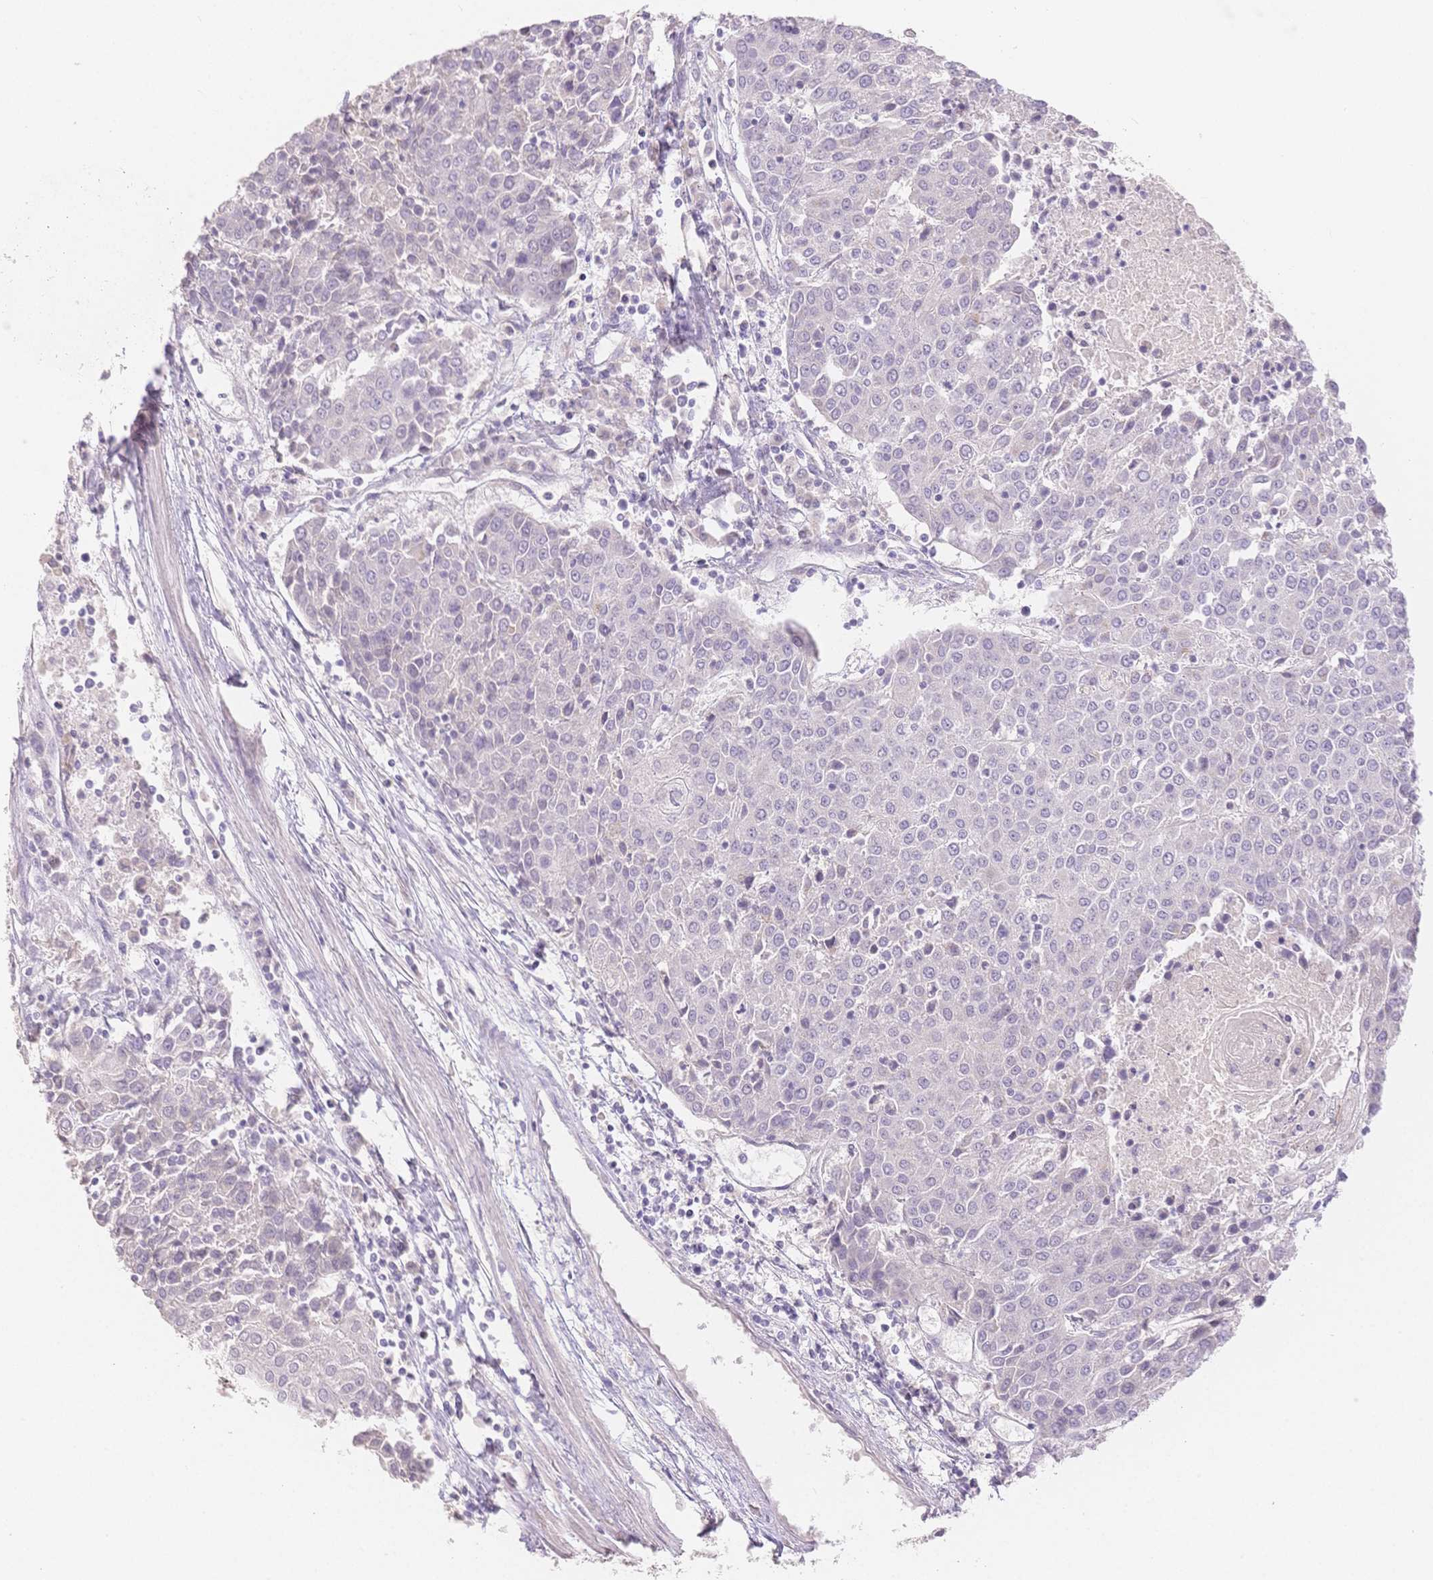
{"staining": {"intensity": "negative", "quantity": "none", "location": "none"}, "tissue": "urothelial cancer", "cell_type": "Tumor cells", "image_type": "cancer", "snomed": [{"axis": "morphology", "description": "Urothelial carcinoma, High grade"}, {"axis": "topography", "description": "Urinary bladder"}], "caption": "Urothelial cancer stained for a protein using immunohistochemistry displays no expression tumor cells.", "gene": "SUV39H2", "patient": {"sex": "female", "age": 85}}